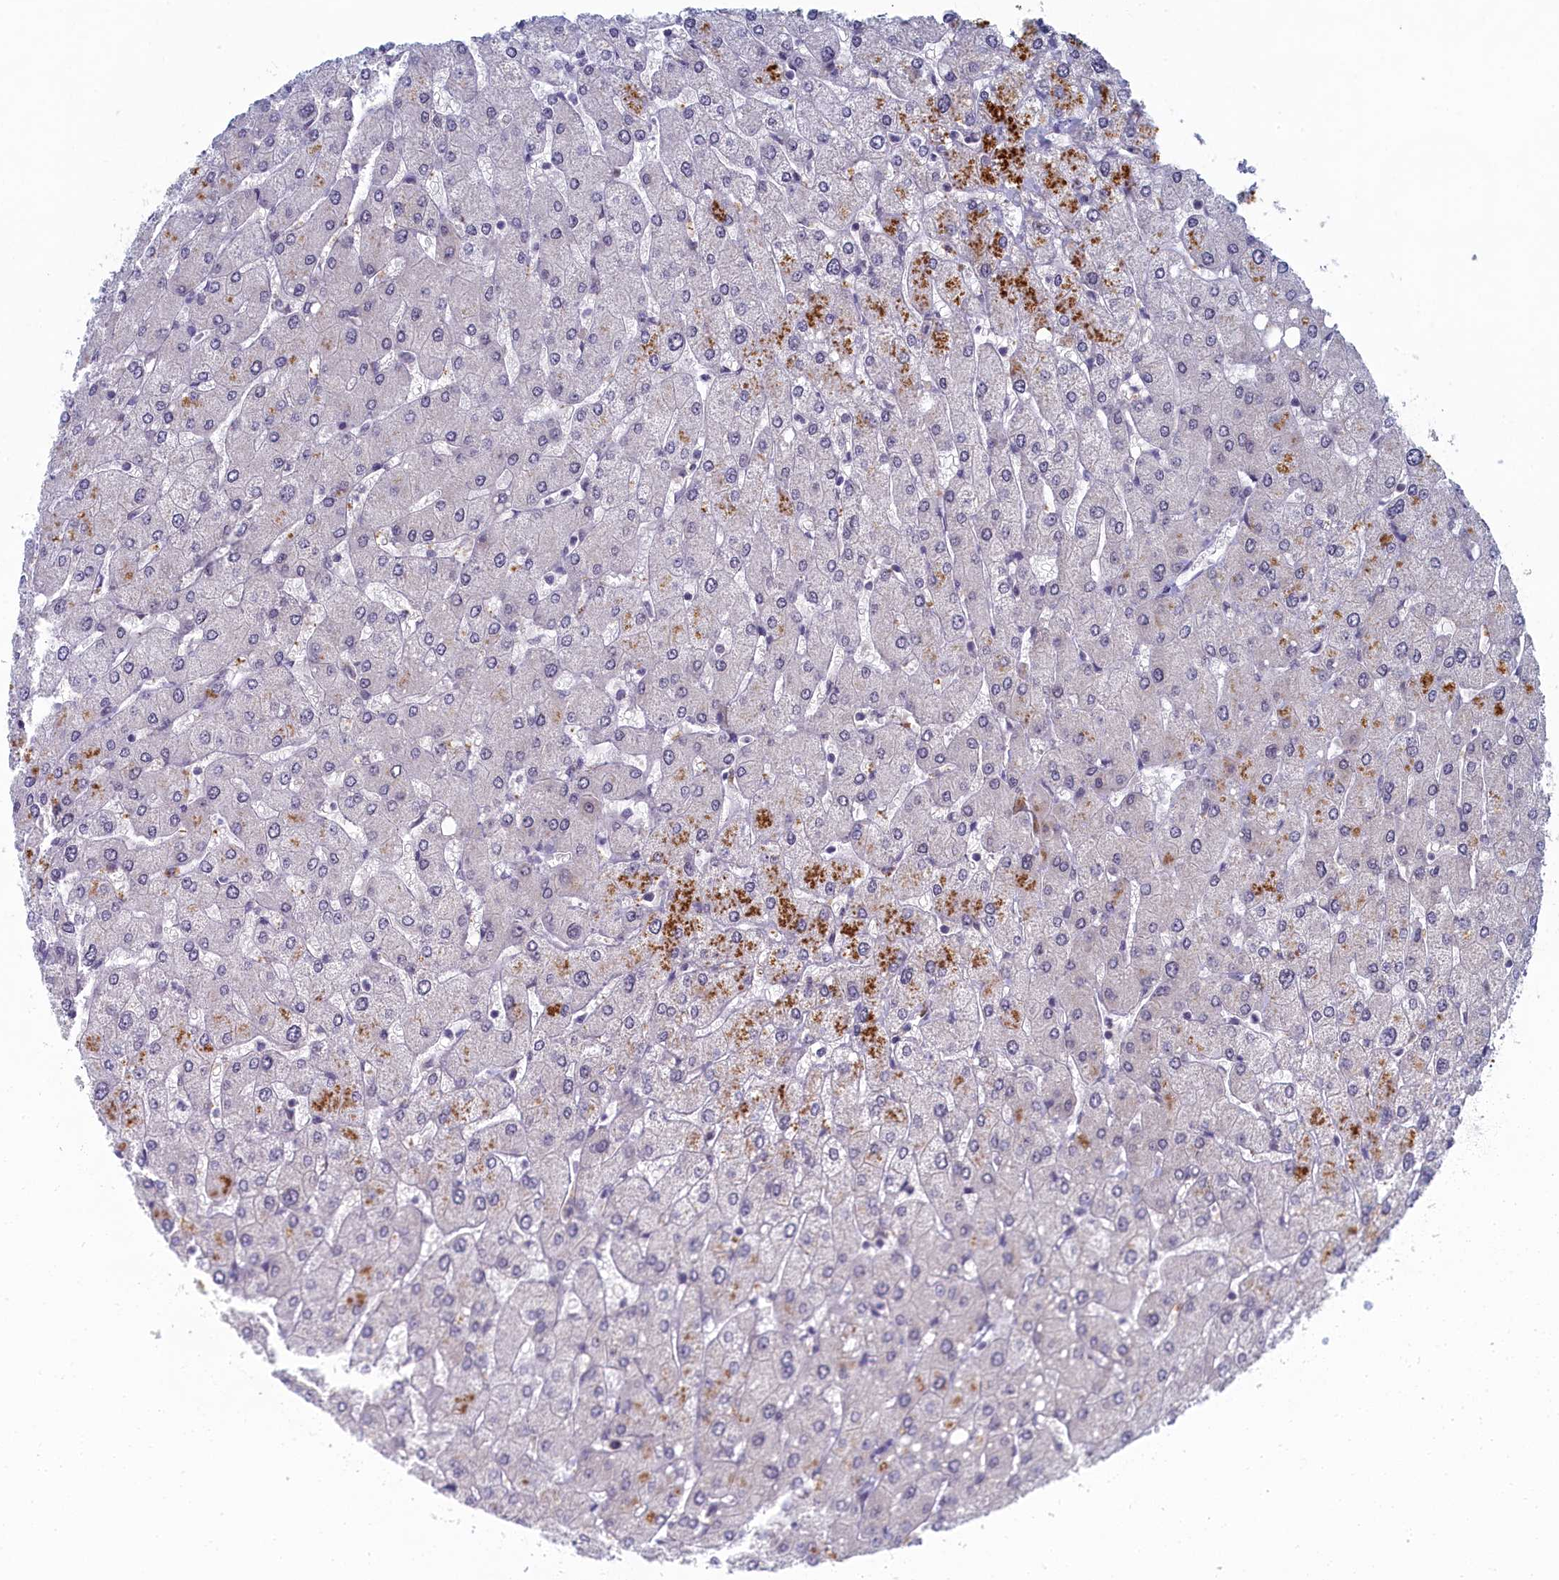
{"staining": {"intensity": "negative", "quantity": "none", "location": "none"}, "tissue": "liver", "cell_type": "Cholangiocytes", "image_type": "normal", "snomed": [{"axis": "morphology", "description": "Normal tissue, NOS"}, {"axis": "topography", "description": "Liver"}], "caption": "DAB (3,3'-diaminobenzidine) immunohistochemical staining of normal human liver exhibits no significant positivity in cholangiocytes.", "gene": "DNAJC17", "patient": {"sex": "male", "age": 55}}